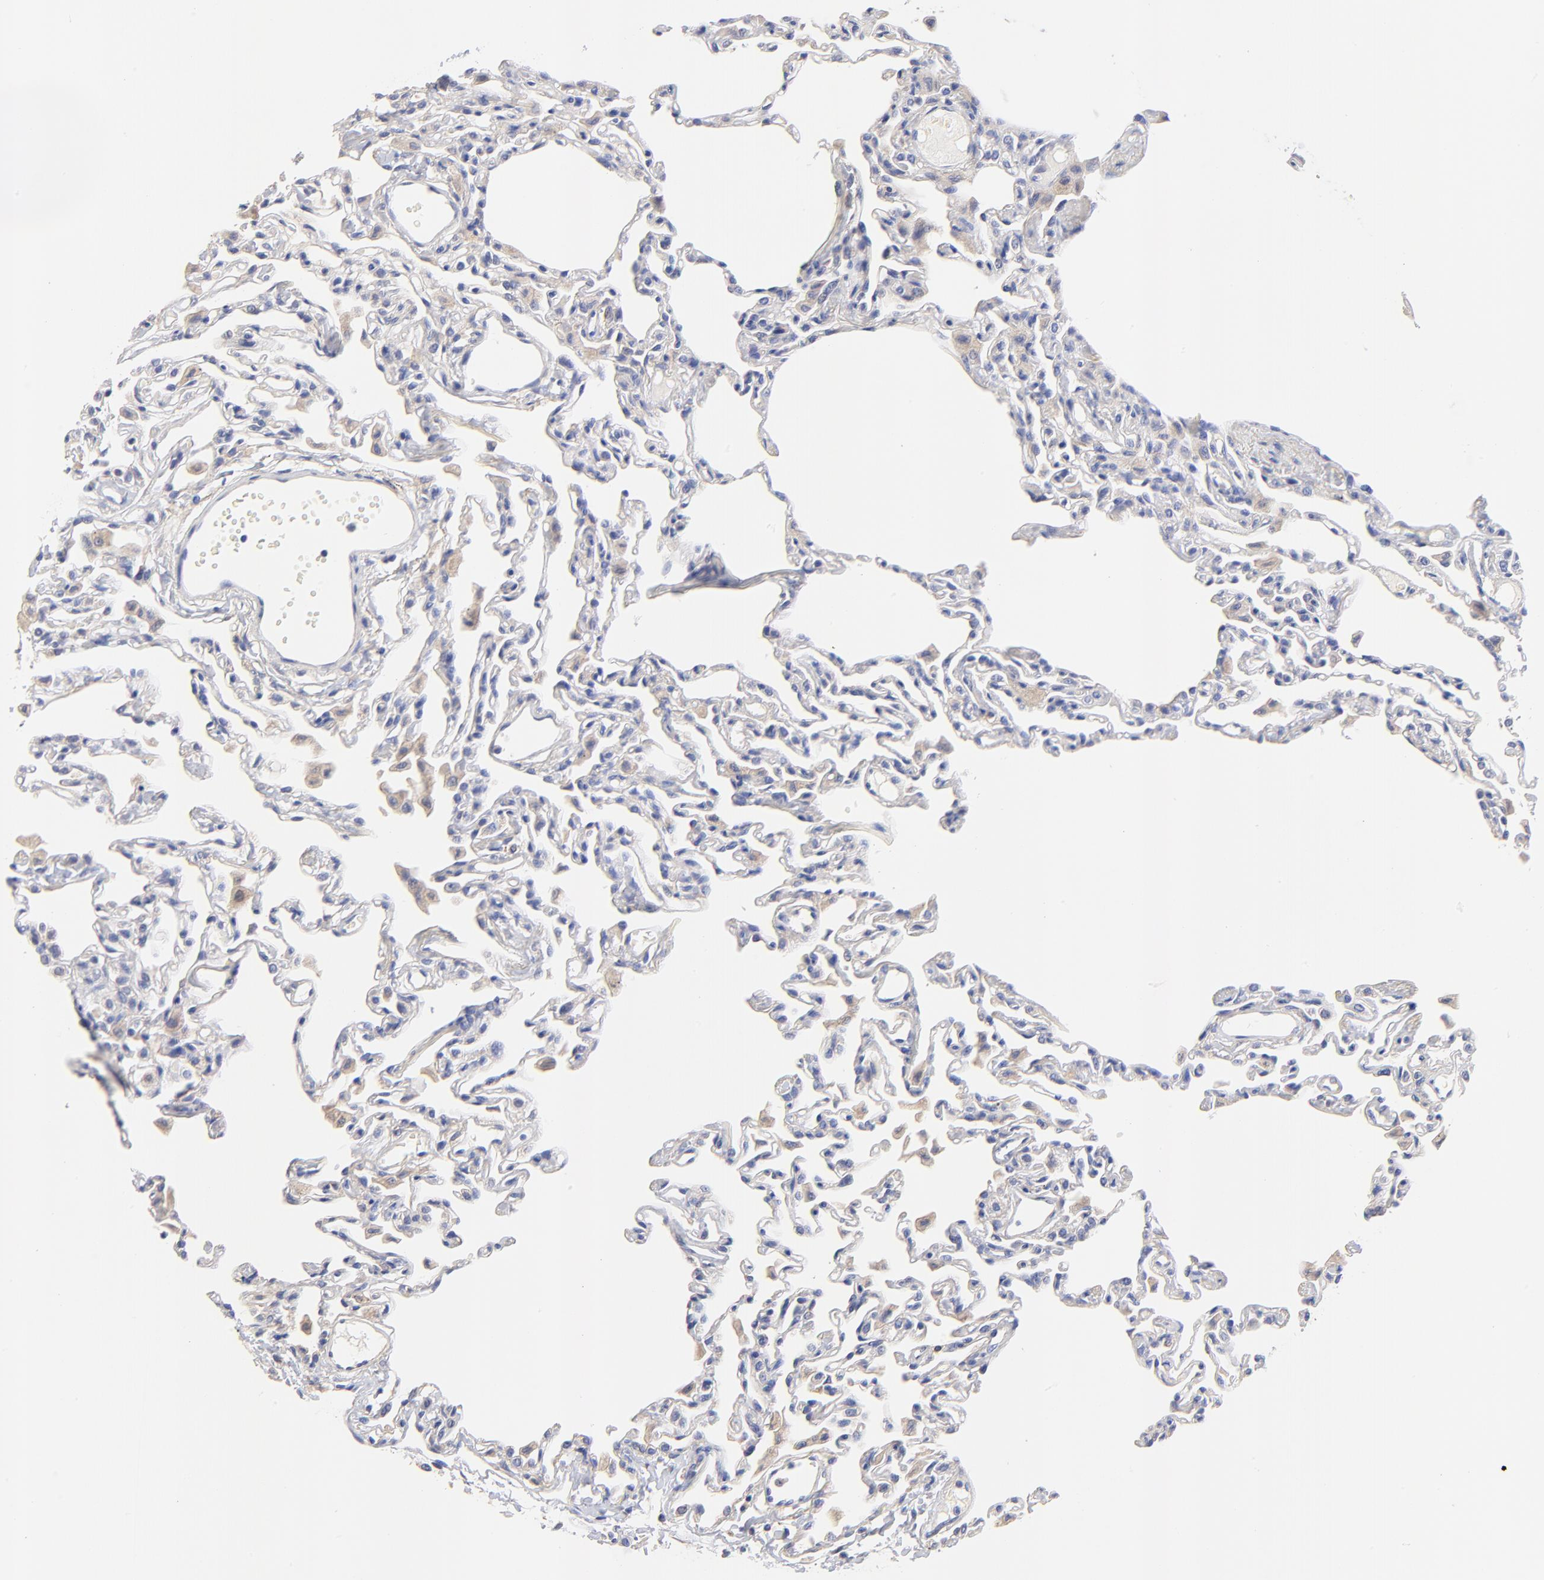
{"staining": {"intensity": "weak", "quantity": "<25%", "location": "cytoplasmic/membranous"}, "tissue": "lung", "cell_type": "Alveolar cells", "image_type": "normal", "snomed": [{"axis": "morphology", "description": "Normal tissue, NOS"}, {"axis": "topography", "description": "Lung"}], "caption": "Alveolar cells show no significant protein expression in benign lung. The staining is performed using DAB brown chromogen with nuclei counter-stained in using hematoxylin.", "gene": "HS3ST1", "patient": {"sex": "female", "age": 49}}